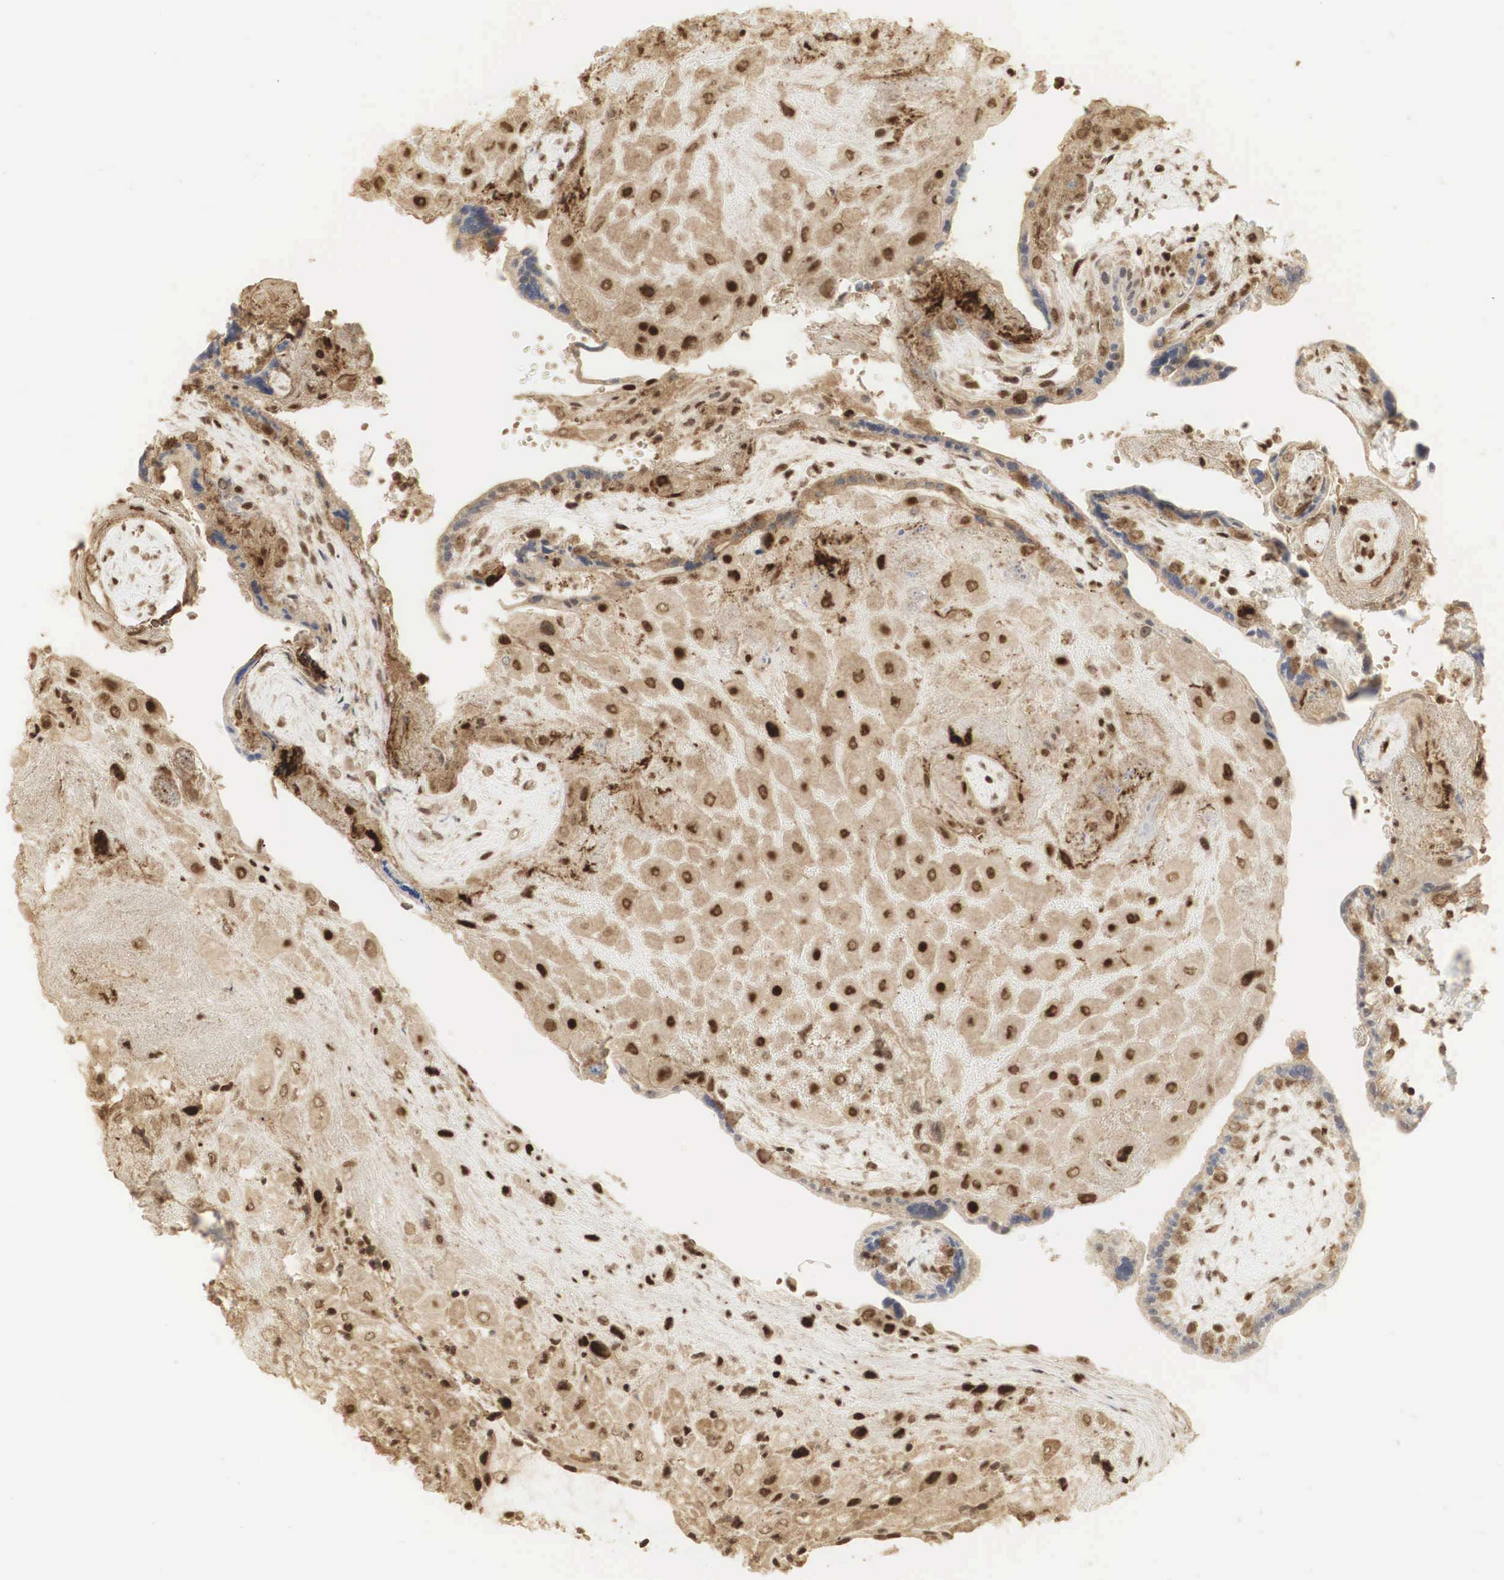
{"staining": {"intensity": "moderate", "quantity": "25%-75%", "location": "cytoplasmic/membranous,nuclear"}, "tissue": "placenta", "cell_type": "Decidual cells", "image_type": "normal", "snomed": [{"axis": "morphology", "description": "Normal tissue, NOS"}, {"axis": "topography", "description": "Placenta"}], "caption": "About 25%-75% of decidual cells in unremarkable placenta show moderate cytoplasmic/membranous,nuclear protein expression as visualized by brown immunohistochemical staining.", "gene": "RNF113A", "patient": {"sex": "female", "age": 24}}